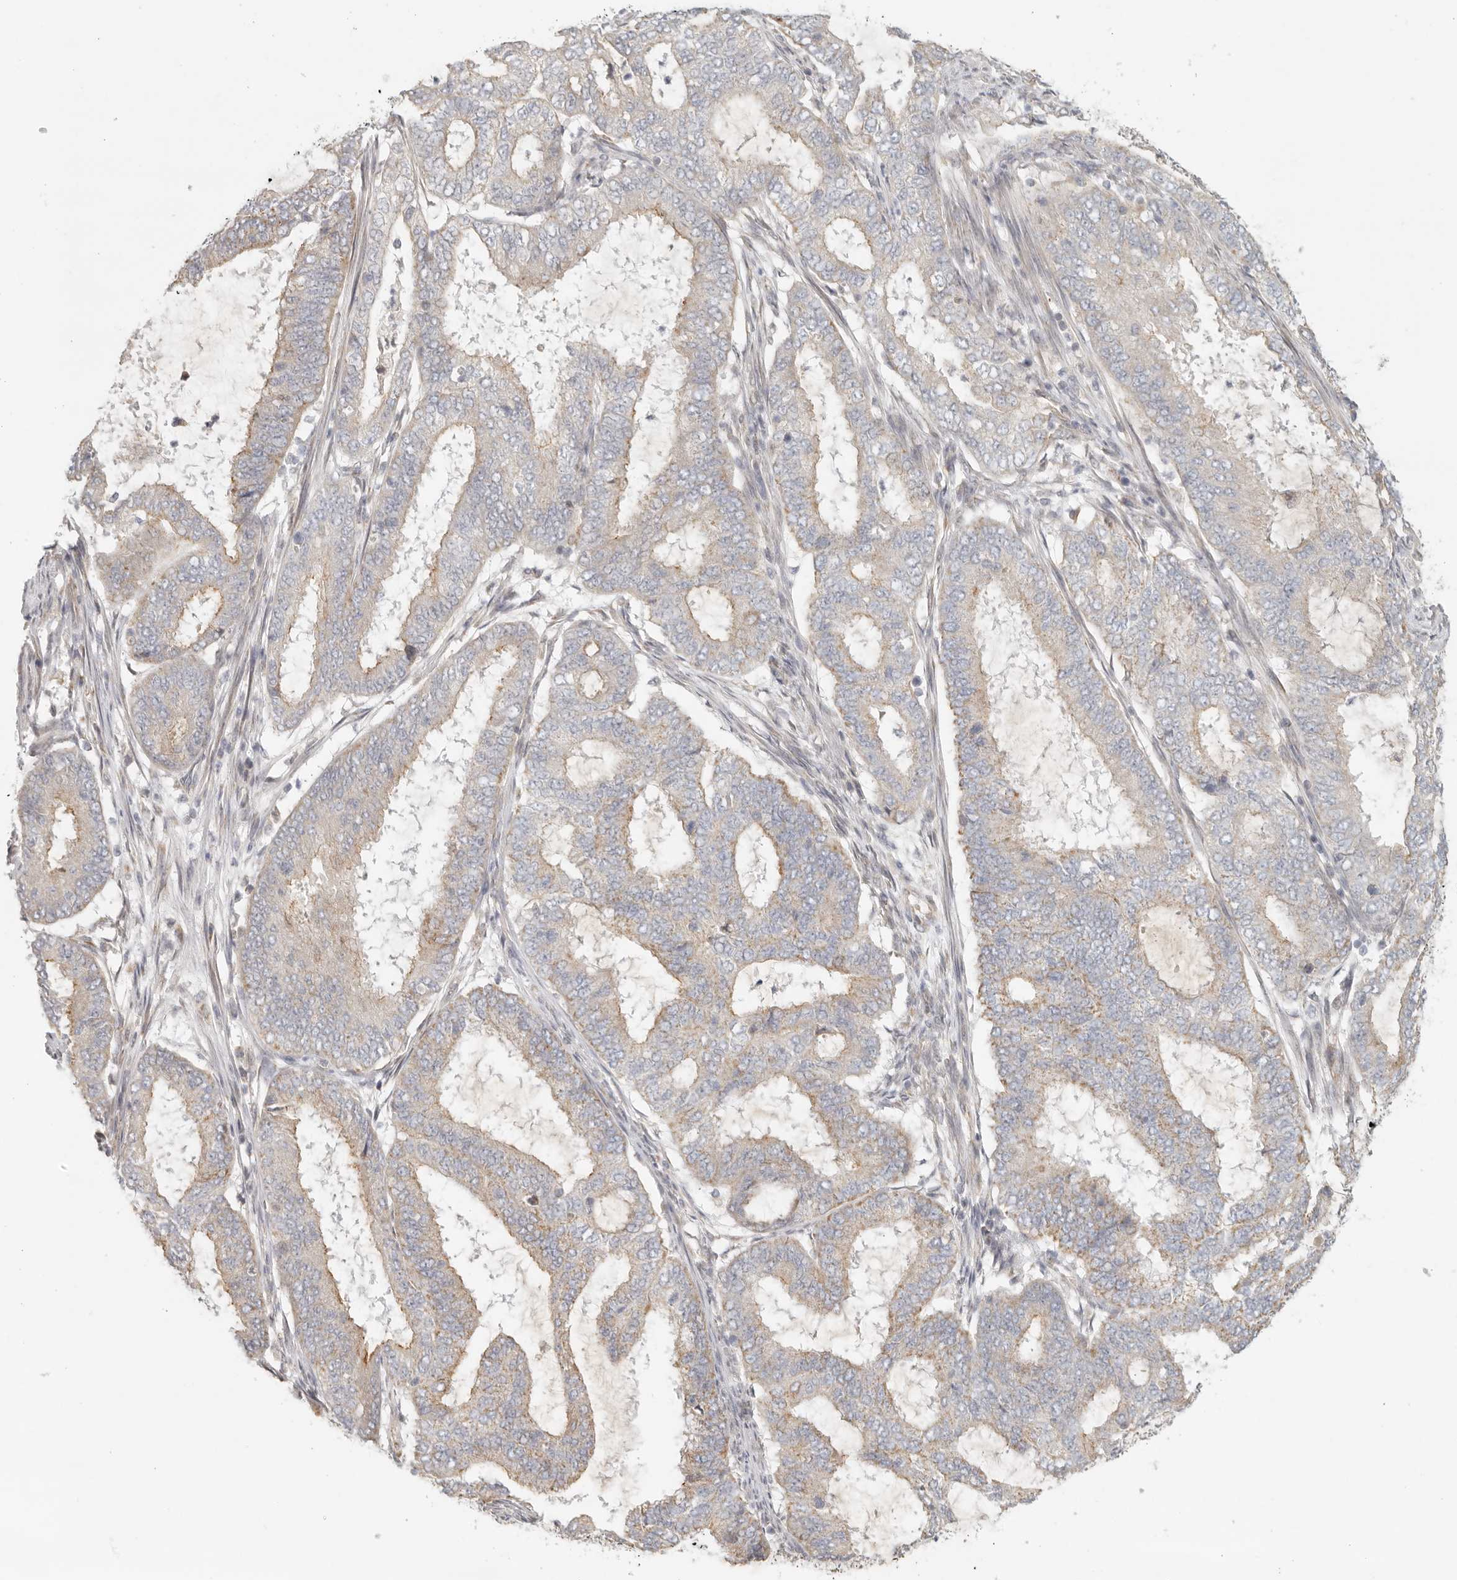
{"staining": {"intensity": "moderate", "quantity": "25%-75%", "location": "cytoplasmic/membranous"}, "tissue": "endometrial cancer", "cell_type": "Tumor cells", "image_type": "cancer", "snomed": [{"axis": "morphology", "description": "Adenocarcinoma, NOS"}, {"axis": "topography", "description": "Endometrium"}], "caption": "Moderate cytoplasmic/membranous protein positivity is appreciated in approximately 25%-75% of tumor cells in endometrial cancer. Nuclei are stained in blue.", "gene": "KDF1", "patient": {"sex": "female", "age": 51}}